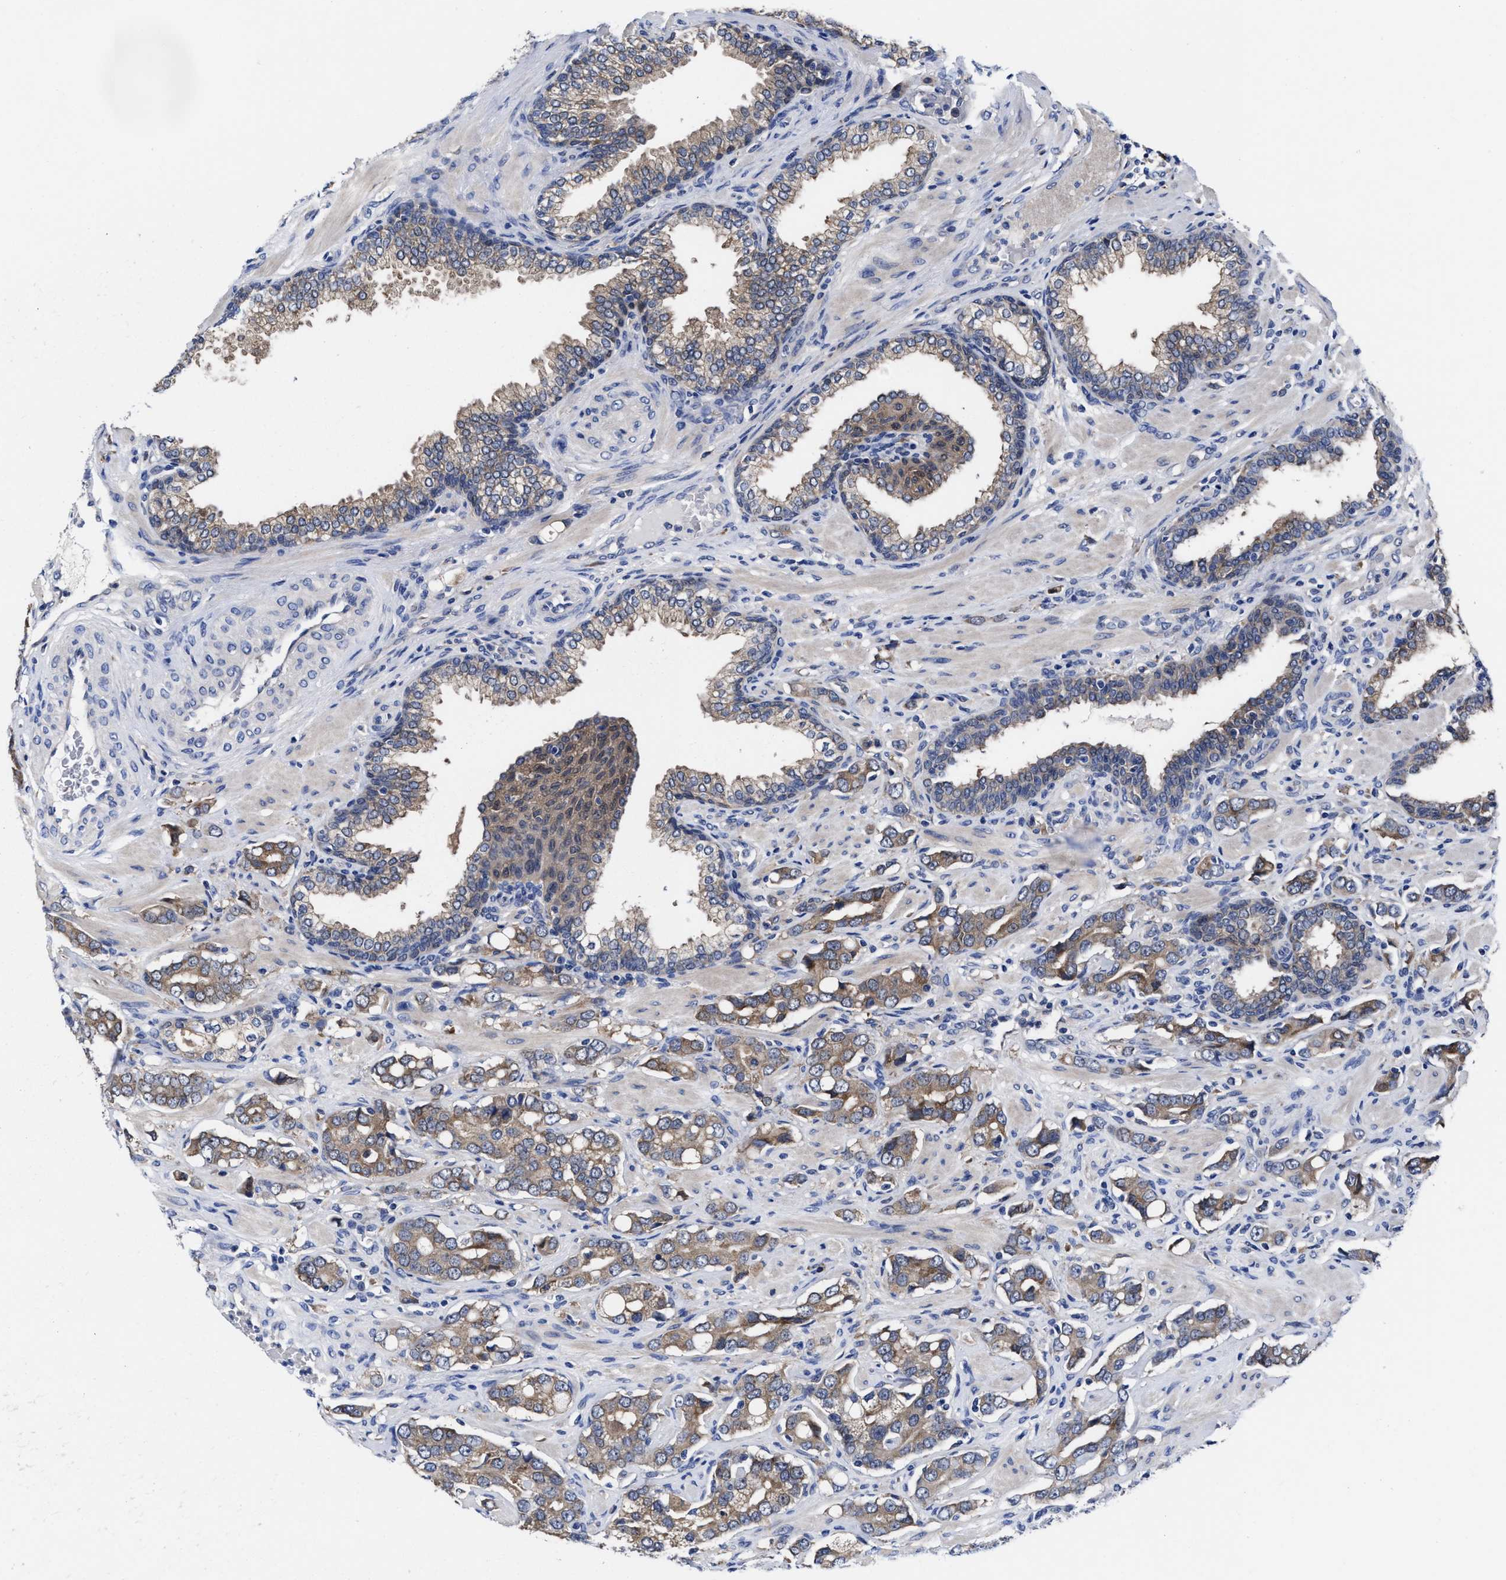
{"staining": {"intensity": "moderate", "quantity": ">75%", "location": "cytoplasmic/membranous"}, "tissue": "prostate cancer", "cell_type": "Tumor cells", "image_type": "cancer", "snomed": [{"axis": "morphology", "description": "Adenocarcinoma, High grade"}, {"axis": "topography", "description": "Prostate"}], "caption": "Protein staining shows moderate cytoplasmic/membranous positivity in about >75% of tumor cells in prostate cancer (high-grade adenocarcinoma). Nuclei are stained in blue.", "gene": "TXNDC17", "patient": {"sex": "male", "age": 52}}